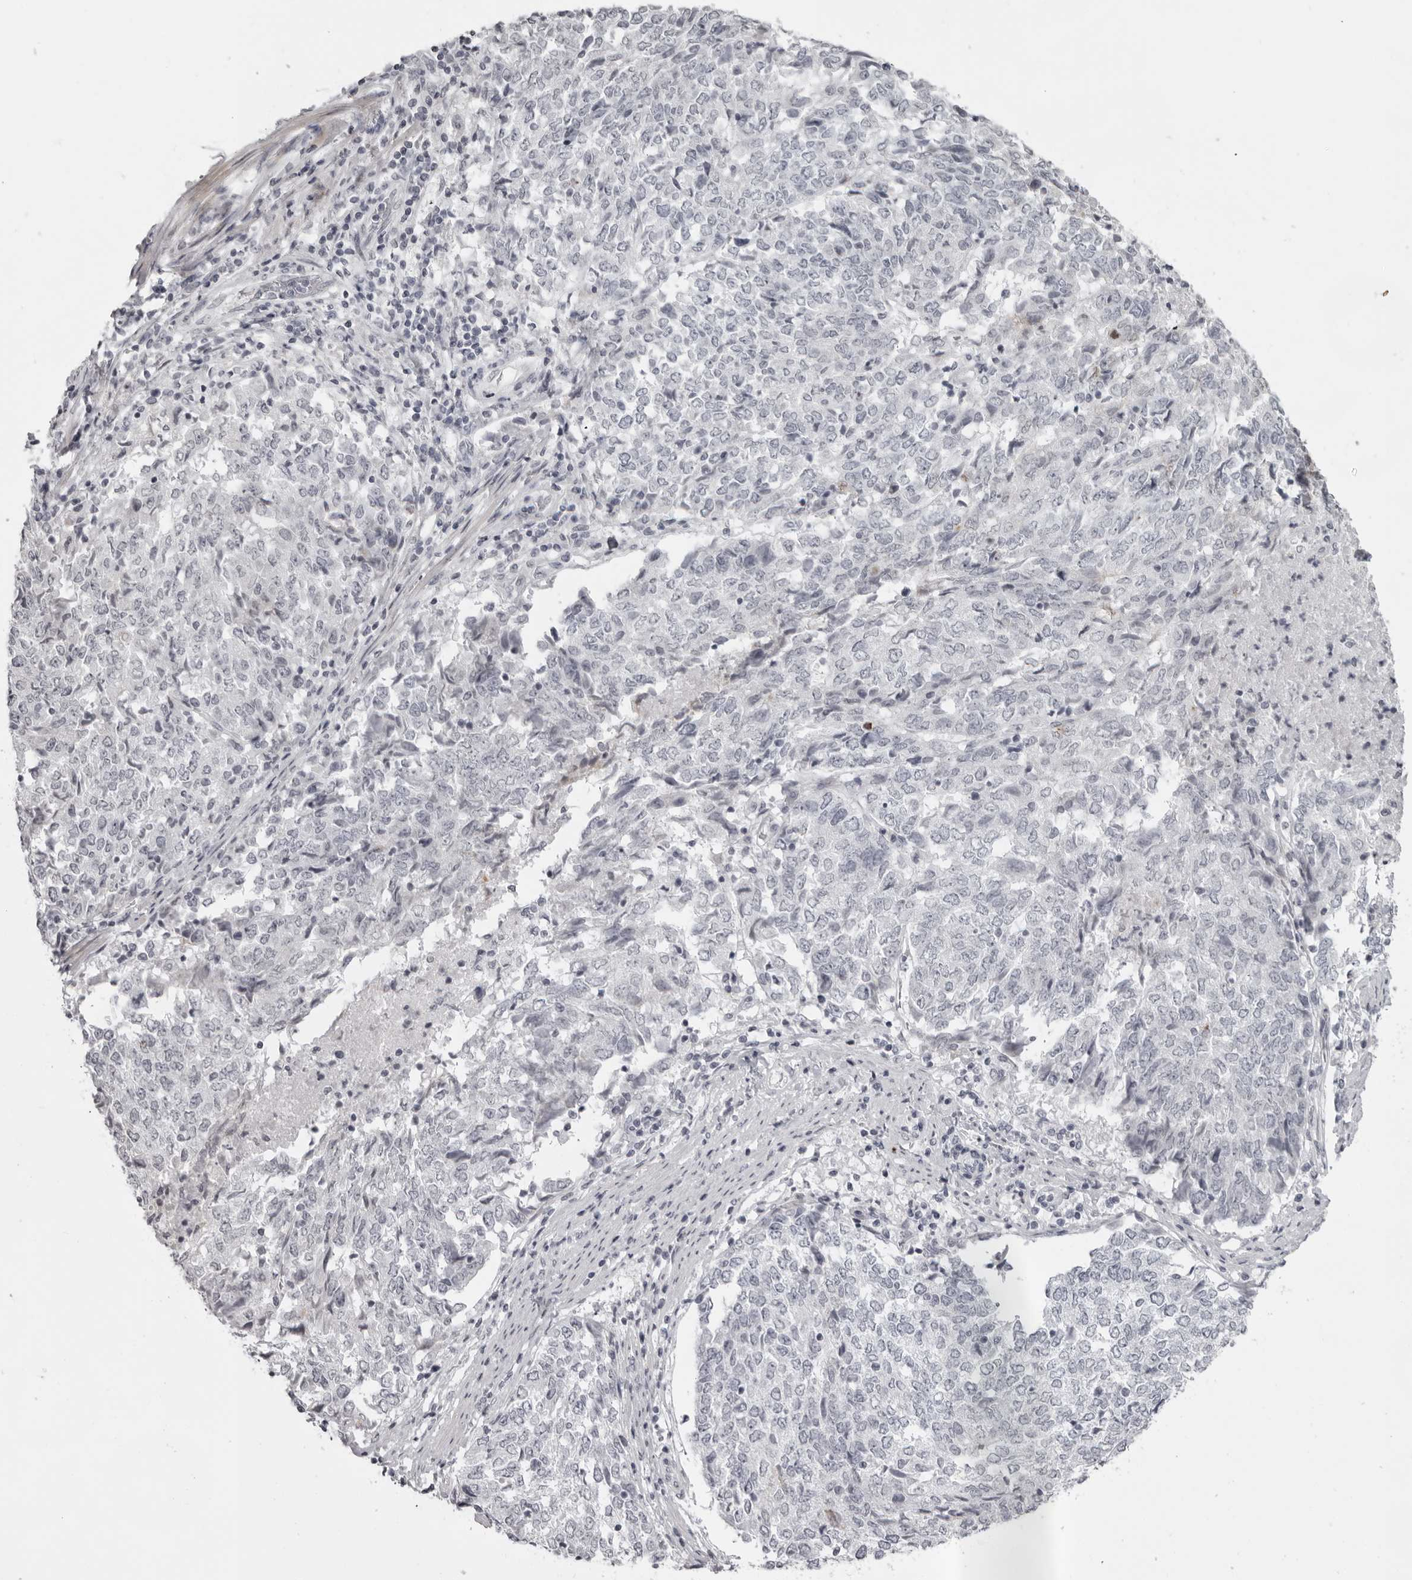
{"staining": {"intensity": "negative", "quantity": "none", "location": "none"}, "tissue": "endometrial cancer", "cell_type": "Tumor cells", "image_type": "cancer", "snomed": [{"axis": "morphology", "description": "Adenocarcinoma, NOS"}, {"axis": "topography", "description": "Endometrium"}], "caption": "Tumor cells are negative for protein expression in human endometrial cancer (adenocarcinoma). (DAB (3,3'-diaminobenzidine) immunohistochemistry, high magnification).", "gene": "NUDT18", "patient": {"sex": "female", "age": 80}}